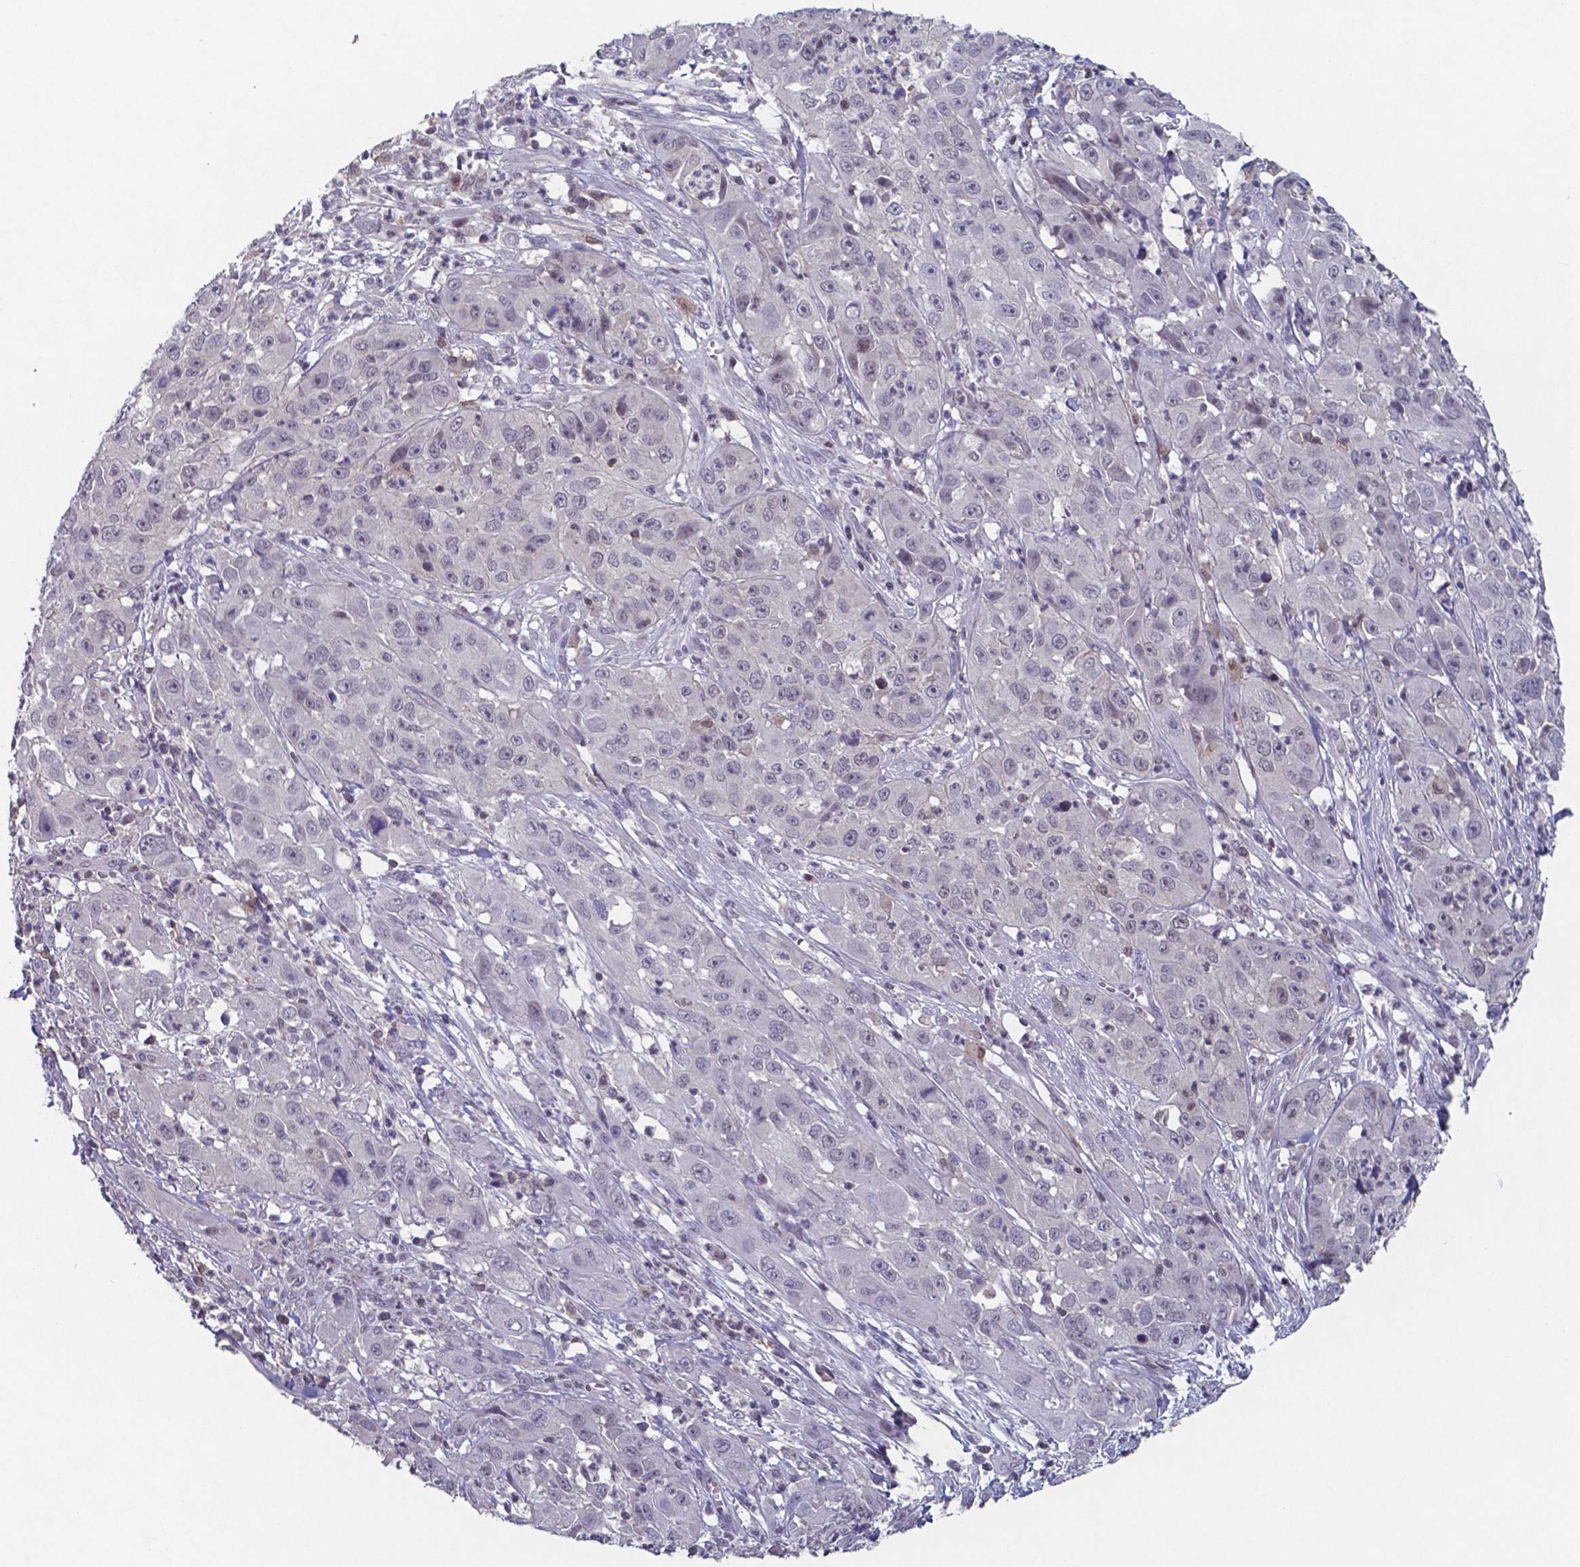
{"staining": {"intensity": "negative", "quantity": "none", "location": "none"}, "tissue": "cervical cancer", "cell_type": "Tumor cells", "image_type": "cancer", "snomed": [{"axis": "morphology", "description": "Squamous cell carcinoma, NOS"}, {"axis": "topography", "description": "Cervix"}], "caption": "Cervical squamous cell carcinoma was stained to show a protein in brown. There is no significant expression in tumor cells. (DAB (3,3'-diaminobenzidine) IHC, high magnification).", "gene": "TDP2", "patient": {"sex": "female", "age": 32}}